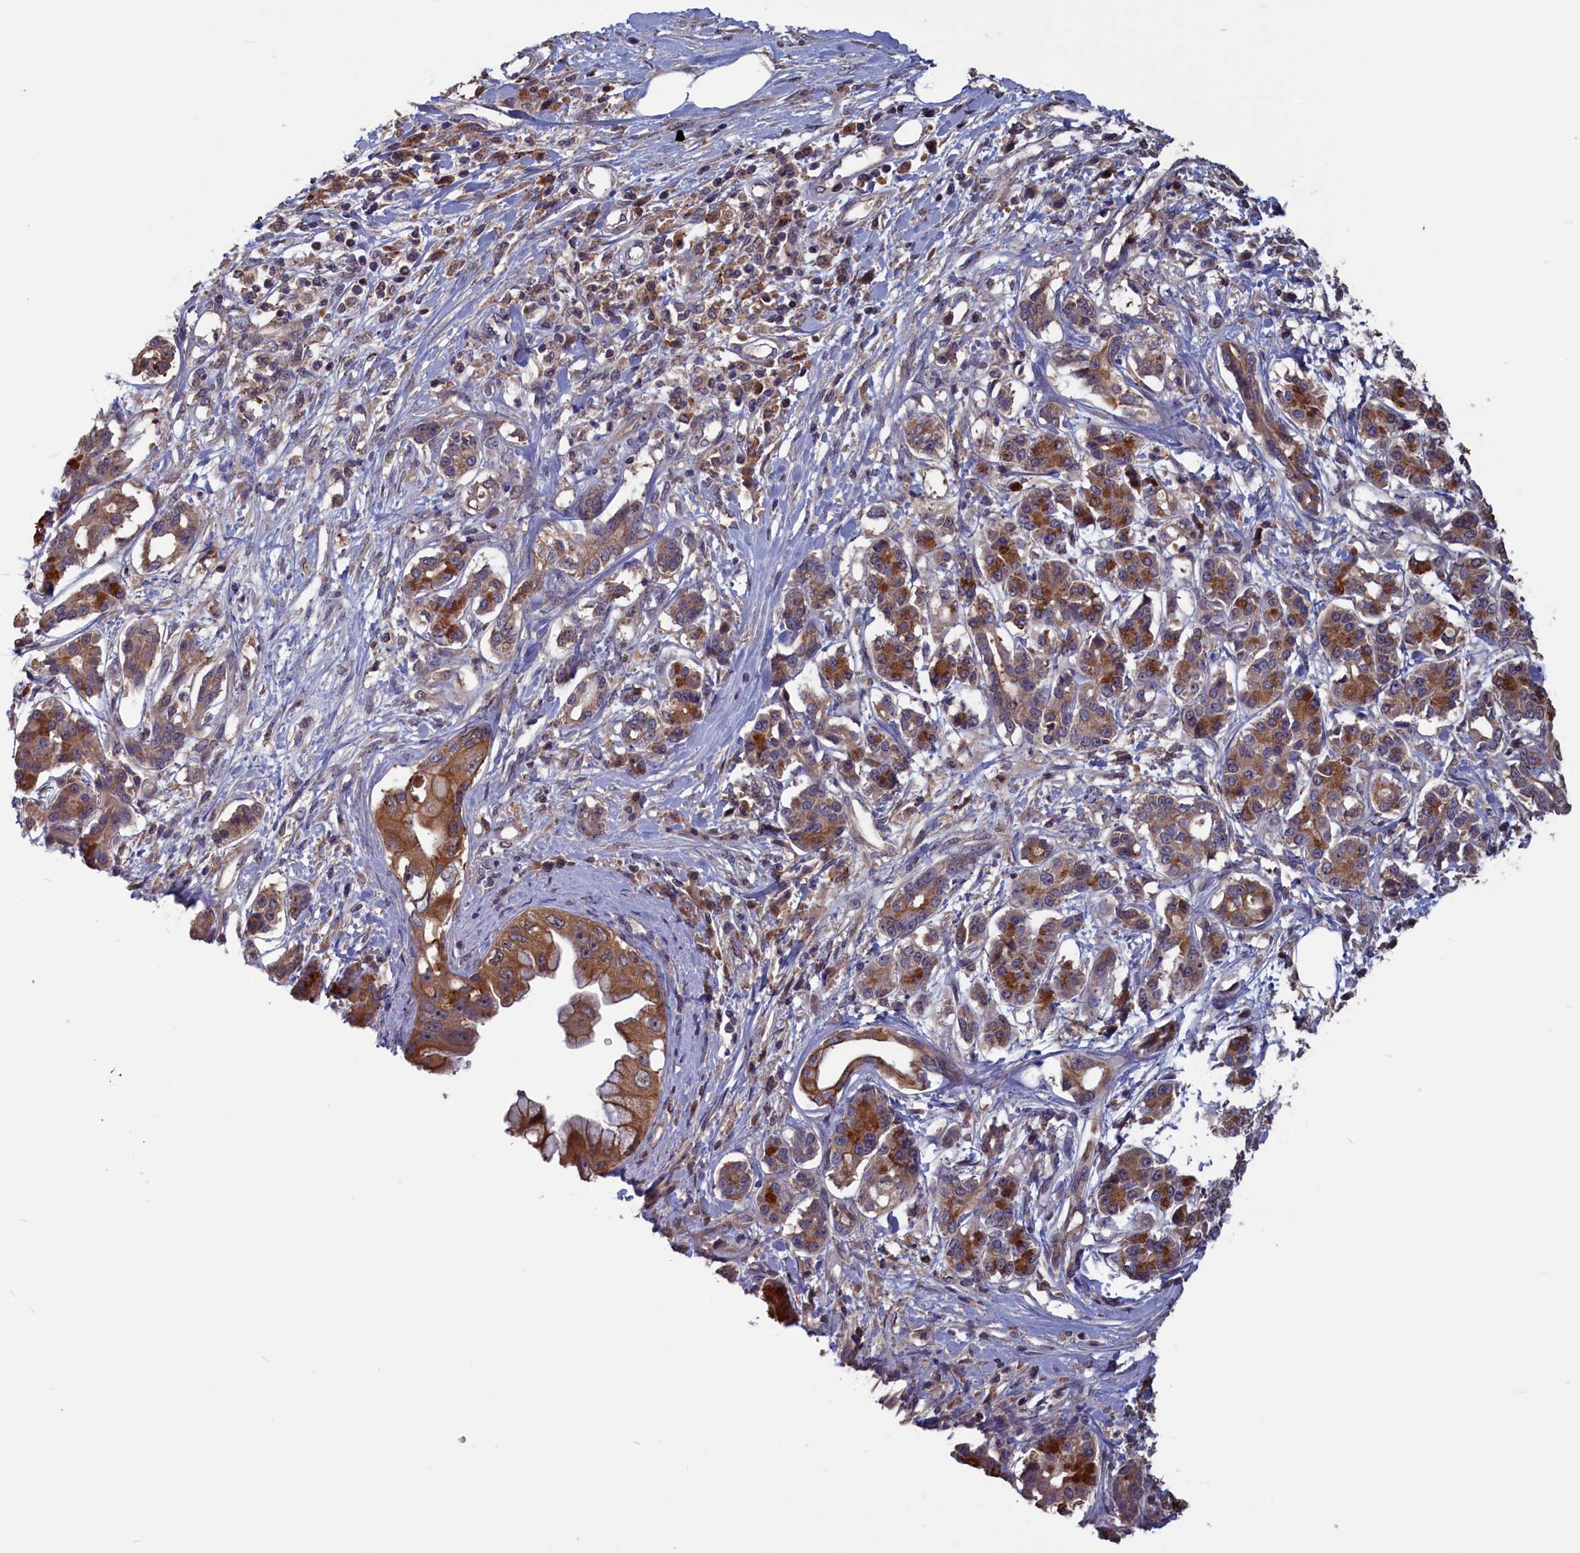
{"staining": {"intensity": "moderate", "quantity": ">75%", "location": "cytoplasmic/membranous"}, "tissue": "pancreatic cancer", "cell_type": "Tumor cells", "image_type": "cancer", "snomed": [{"axis": "morphology", "description": "Adenocarcinoma, NOS"}, {"axis": "topography", "description": "Pancreas"}], "caption": "This histopathology image shows IHC staining of human pancreatic cancer (adenocarcinoma), with medium moderate cytoplasmic/membranous expression in about >75% of tumor cells.", "gene": "CACTIN", "patient": {"sex": "female", "age": 56}}